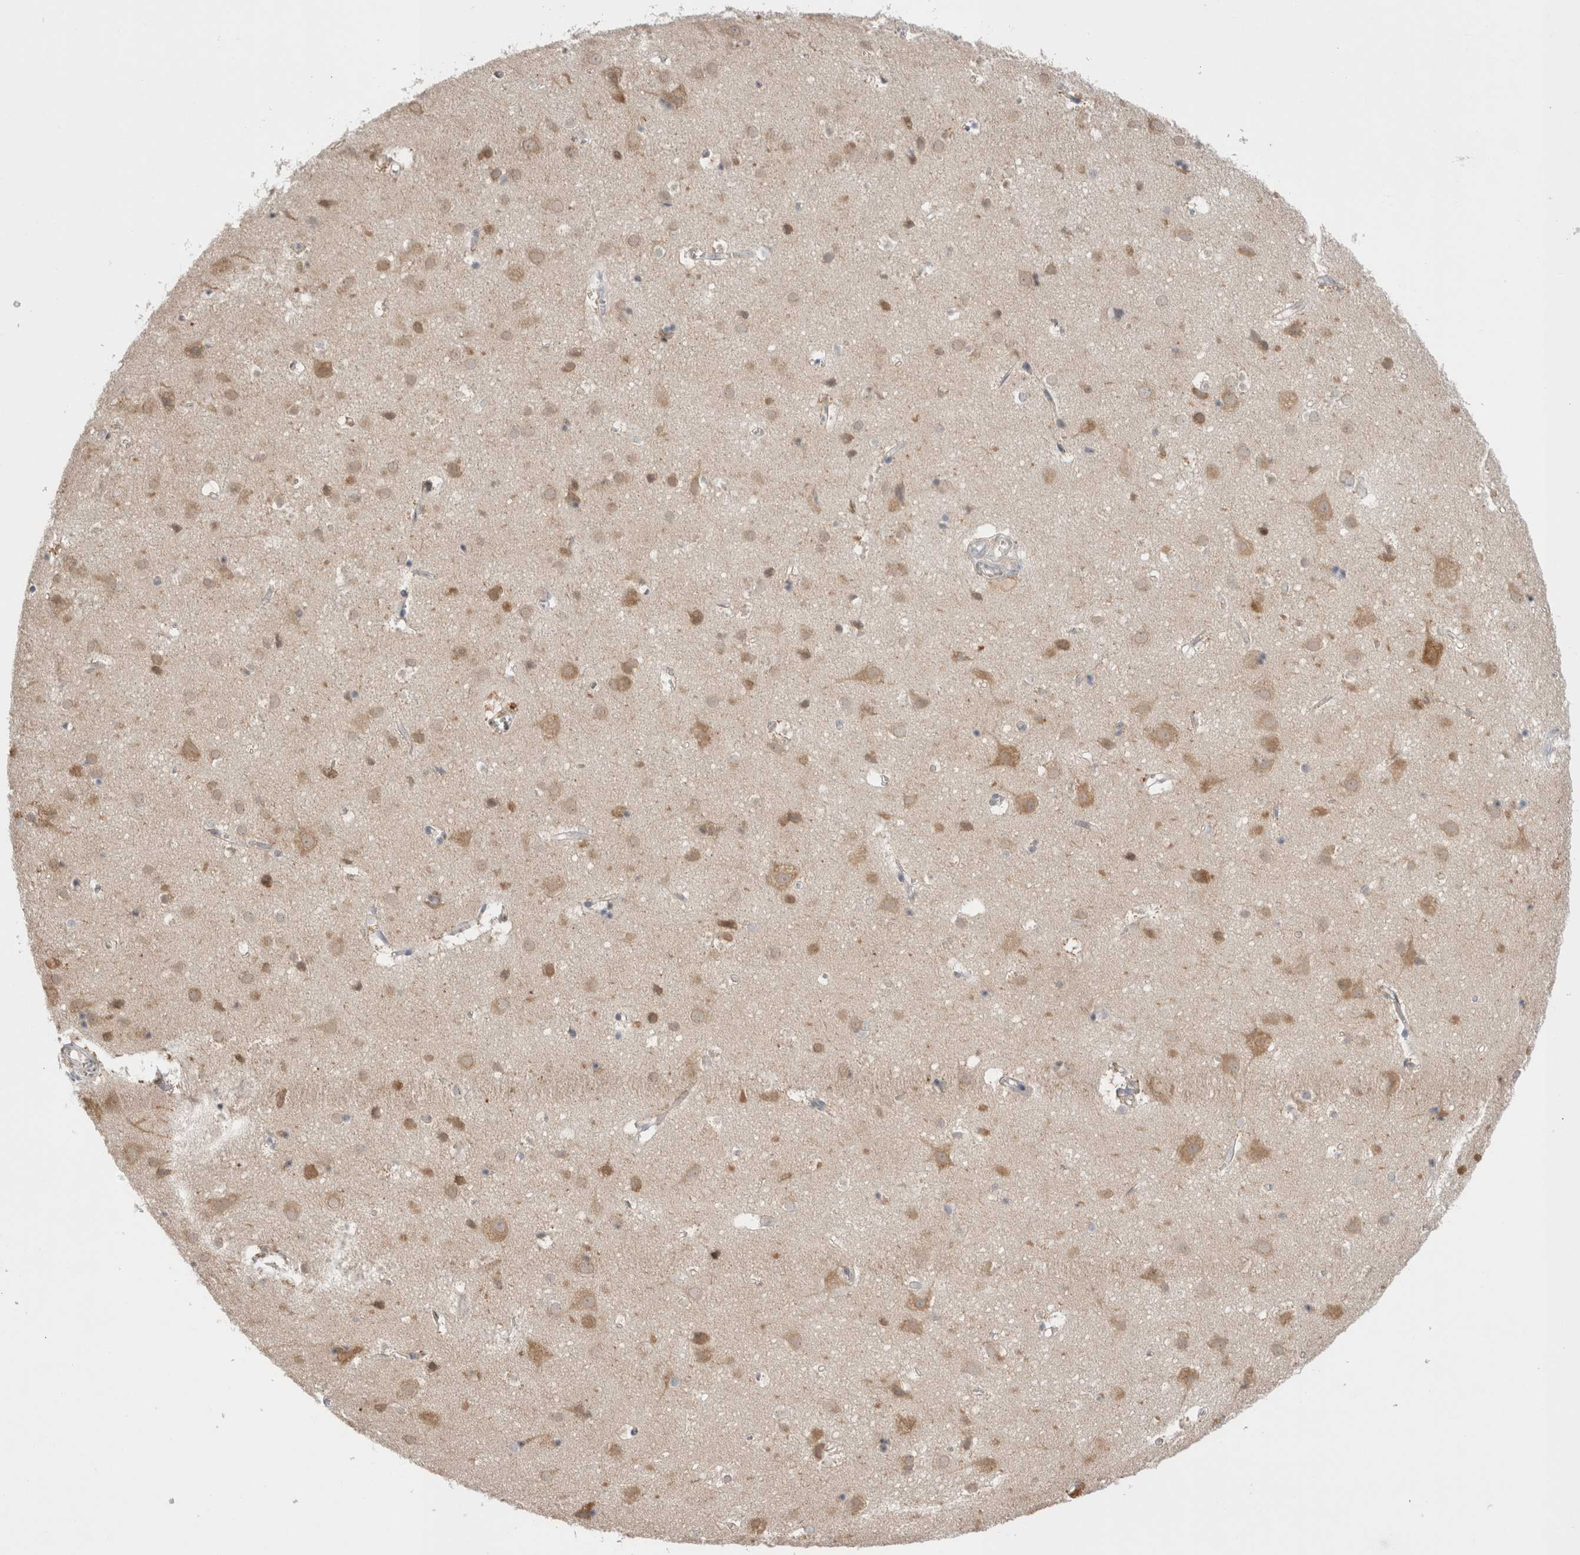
{"staining": {"intensity": "negative", "quantity": "none", "location": "none"}, "tissue": "cerebral cortex", "cell_type": "Endothelial cells", "image_type": "normal", "snomed": [{"axis": "morphology", "description": "Normal tissue, NOS"}, {"axis": "topography", "description": "Cerebral cortex"}], "caption": "This is an immunohistochemistry histopathology image of unremarkable human cerebral cortex. There is no expression in endothelial cells.", "gene": "NDOR1", "patient": {"sex": "male", "age": 54}}